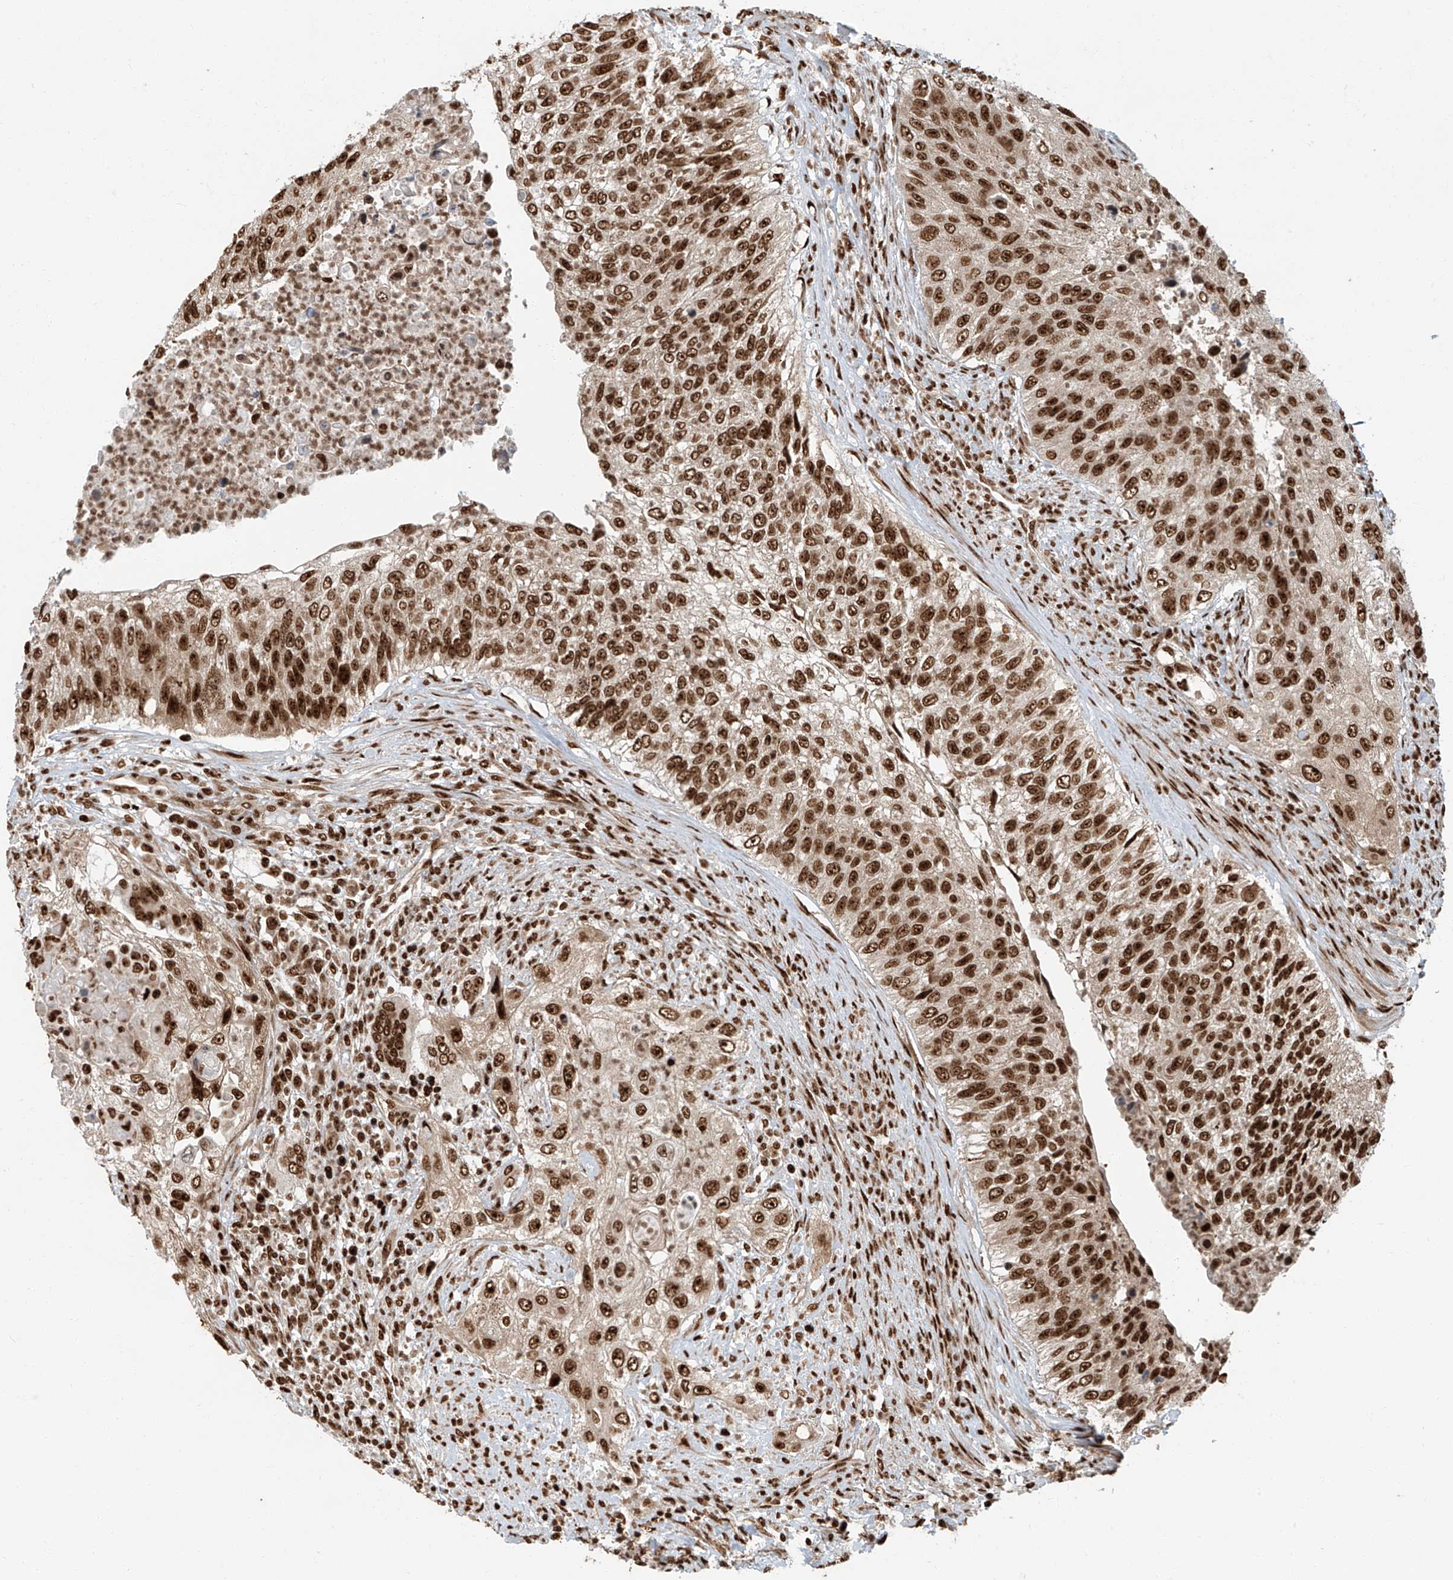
{"staining": {"intensity": "strong", "quantity": ">75%", "location": "nuclear"}, "tissue": "urothelial cancer", "cell_type": "Tumor cells", "image_type": "cancer", "snomed": [{"axis": "morphology", "description": "Urothelial carcinoma, High grade"}, {"axis": "topography", "description": "Urinary bladder"}], "caption": "Immunohistochemical staining of human urothelial carcinoma (high-grade) demonstrates high levels of strong nuclear protein positivity in about >75% of tumor cells.", "gene": "FAM193B", "patient": {"sex": "female", "age": 60}}